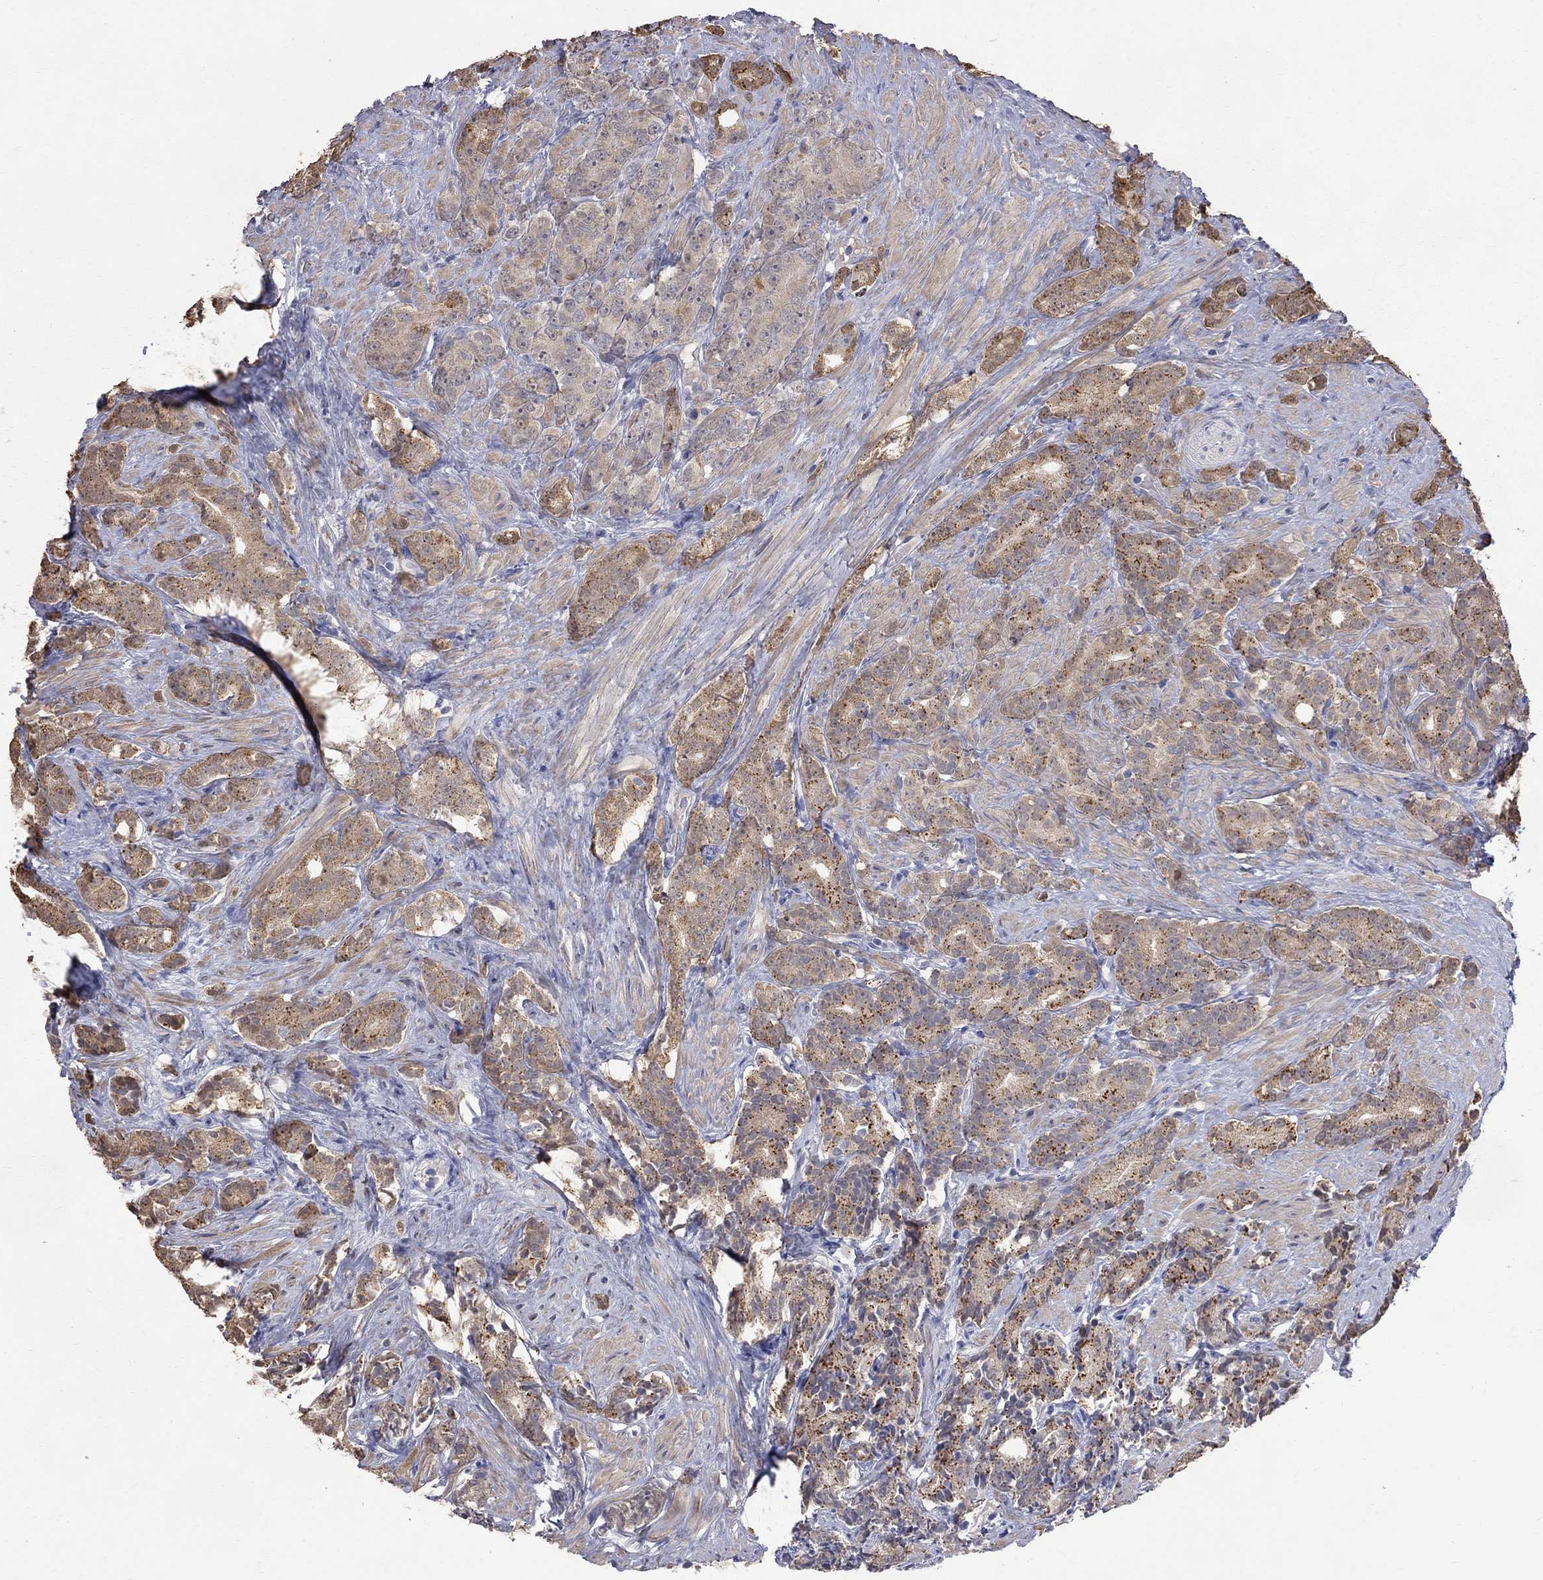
{"staining": {"intensity": "moderate", "quantity": "<25%", "location": "cytoplasmic/membranous"}, "tissue": "prostate cancer", "cell_type": "Tumor cells", "image_type": "cancer", "snomed": [{"axis": "morphology", "description": "Adenocarcinoma, High grade"}, {"axis": "topography", "description": "Prostate"}], "caption": "Human prostate adenocarcinoma (high-grade) stained with a brown dye demonstrates moderate cytoplasmic/membranous positive positivity in approximately <25% of tumor cells.", "gene": "CKAP2", "patient": {"sex": "male", "age": 90}}